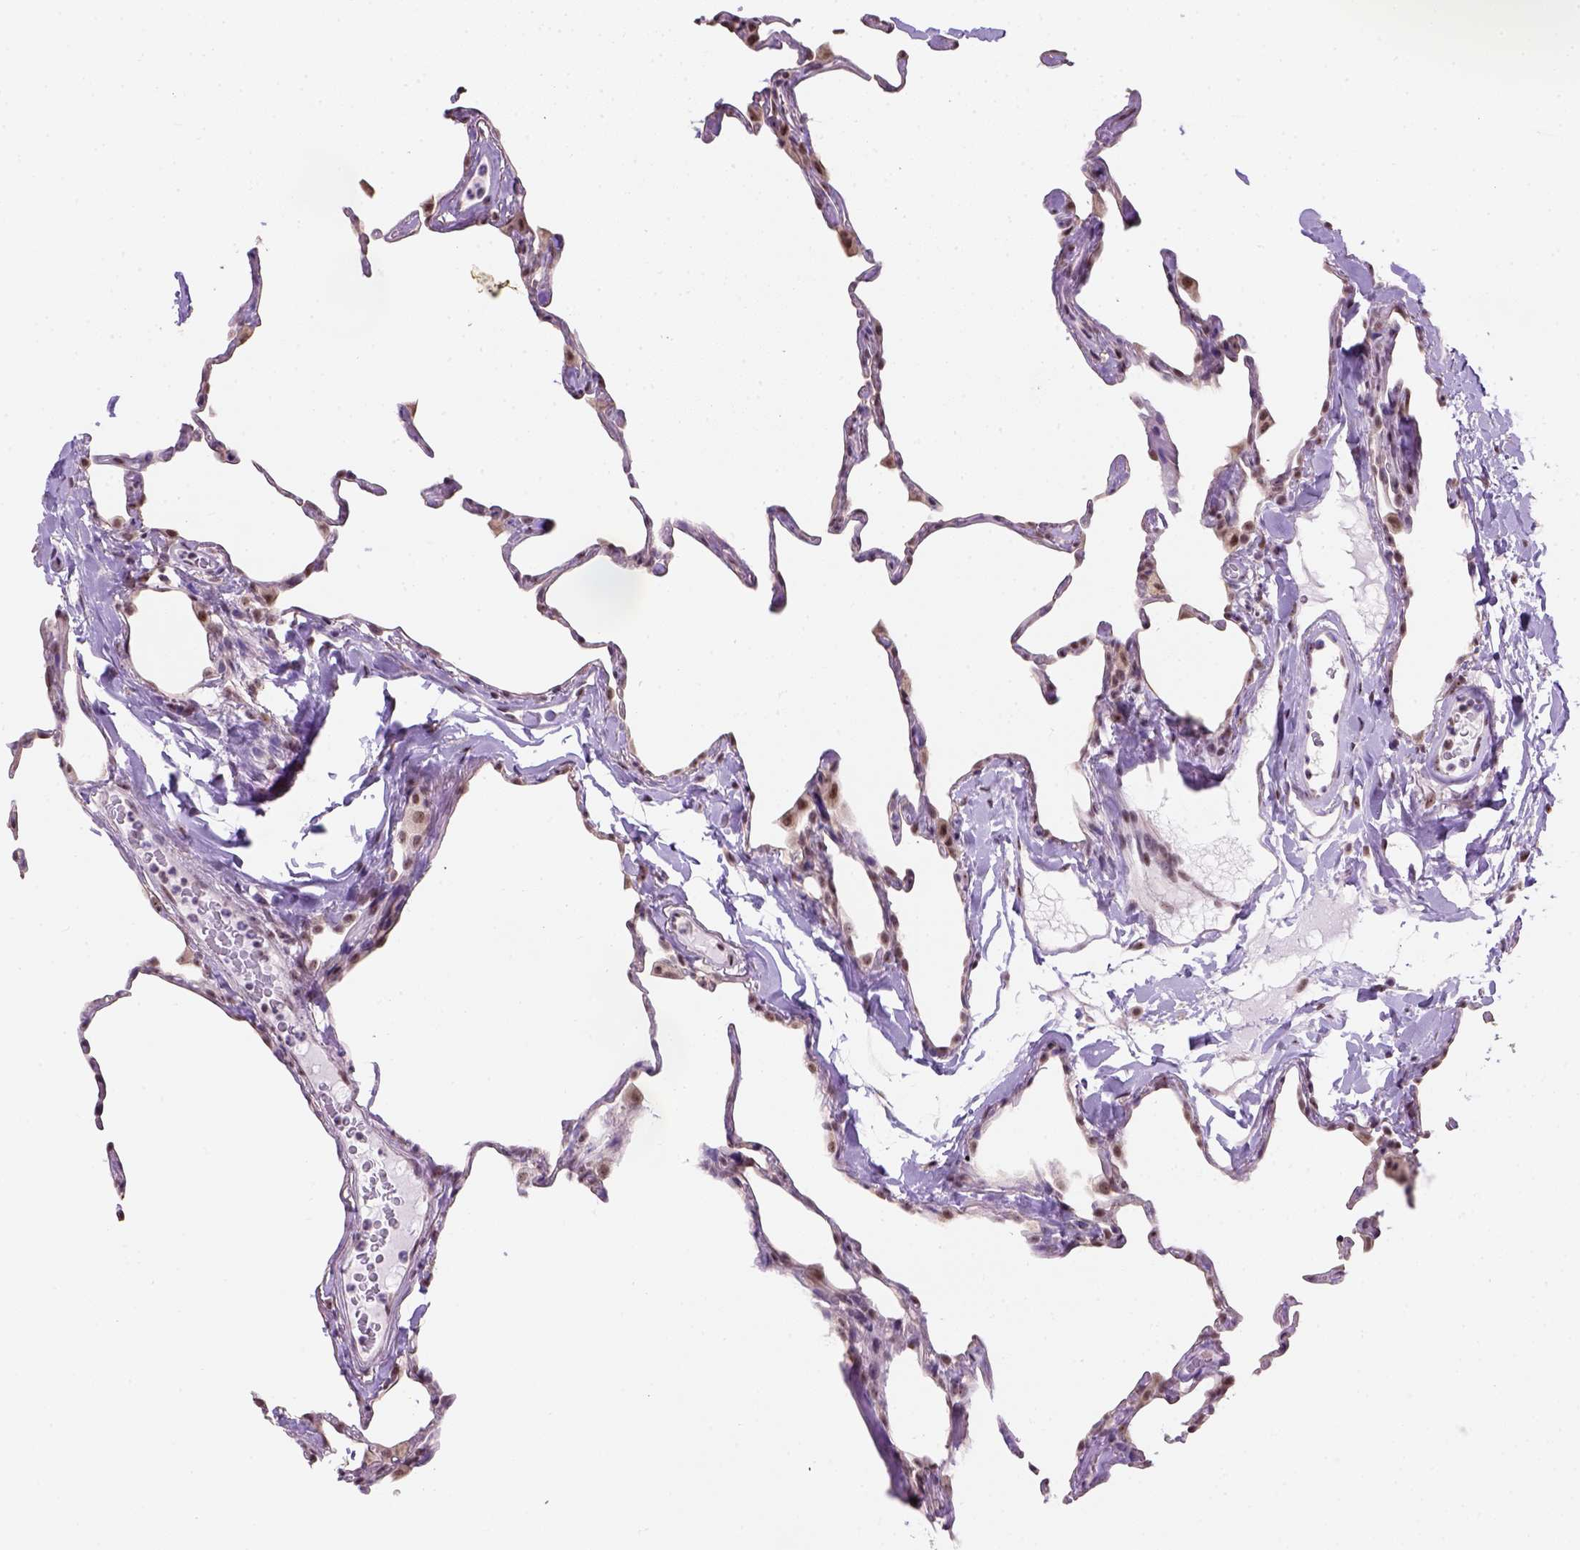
{"staining": {"intensity": "moderate", "quantity": "25%-75%", "location": "nuclear"}, "tissue": "lung", "cell_type": "Alveolar cells", "image_type": "normal", "snomed": [{"axis": "morphology", "description": "Normal tissue, NOS"}, {"axis": "topography", "description": "Lung"}], "caption": "DAB immunohistochemical staining of normal lung demonstrates moderate nuclear protein positivity in approximately 25%-75% of alveolar cells. The staining is performed using DAB (3,3'-diaminobenzidine) brown chromogen to label protein expression. The nuclei are counter-stained blue using hematoxylin.", "gene": "DDX50", "patient": {"sex": "male", "age": 65}}